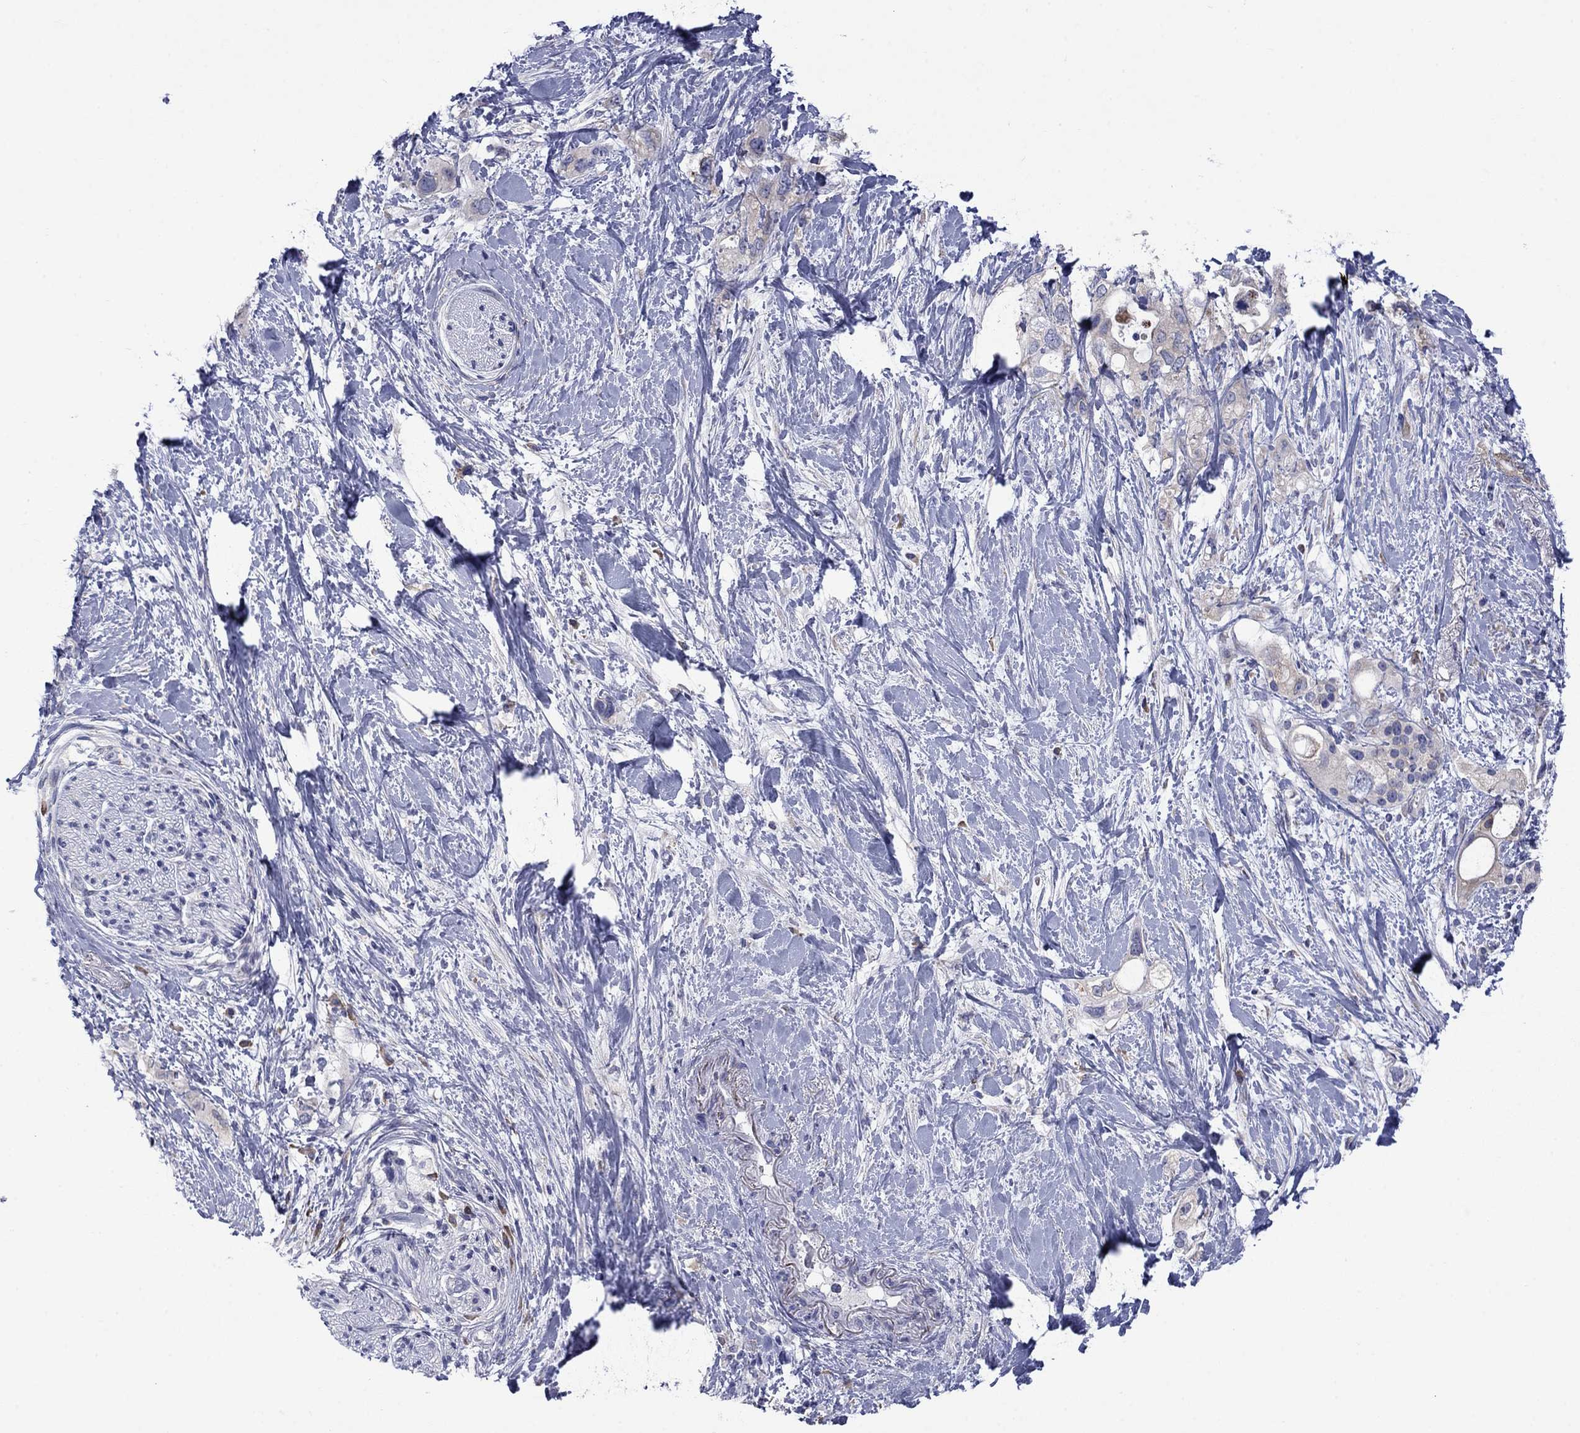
{"staining": {"intensity": "negative", "quantity": "none", "location": "none"}, "tissue": "pancreatic cancer", "cell_type": "Tumor cells", "image_type": "cancer", "snomed": [{"axis": "morphology", "description": "Adenocarcinoma, NOS"}, {"axis": "topography", "description": "Pancreas"}], "caption": "Immunohistochemistry micrograph of human pancreatic cancer (adenocarcinoma) stained for a protein (brown), which demonstrates no staining in tumor cells.", "gene": "TMPRSS11A", "patient": {"sex": "female", "age": 56}}